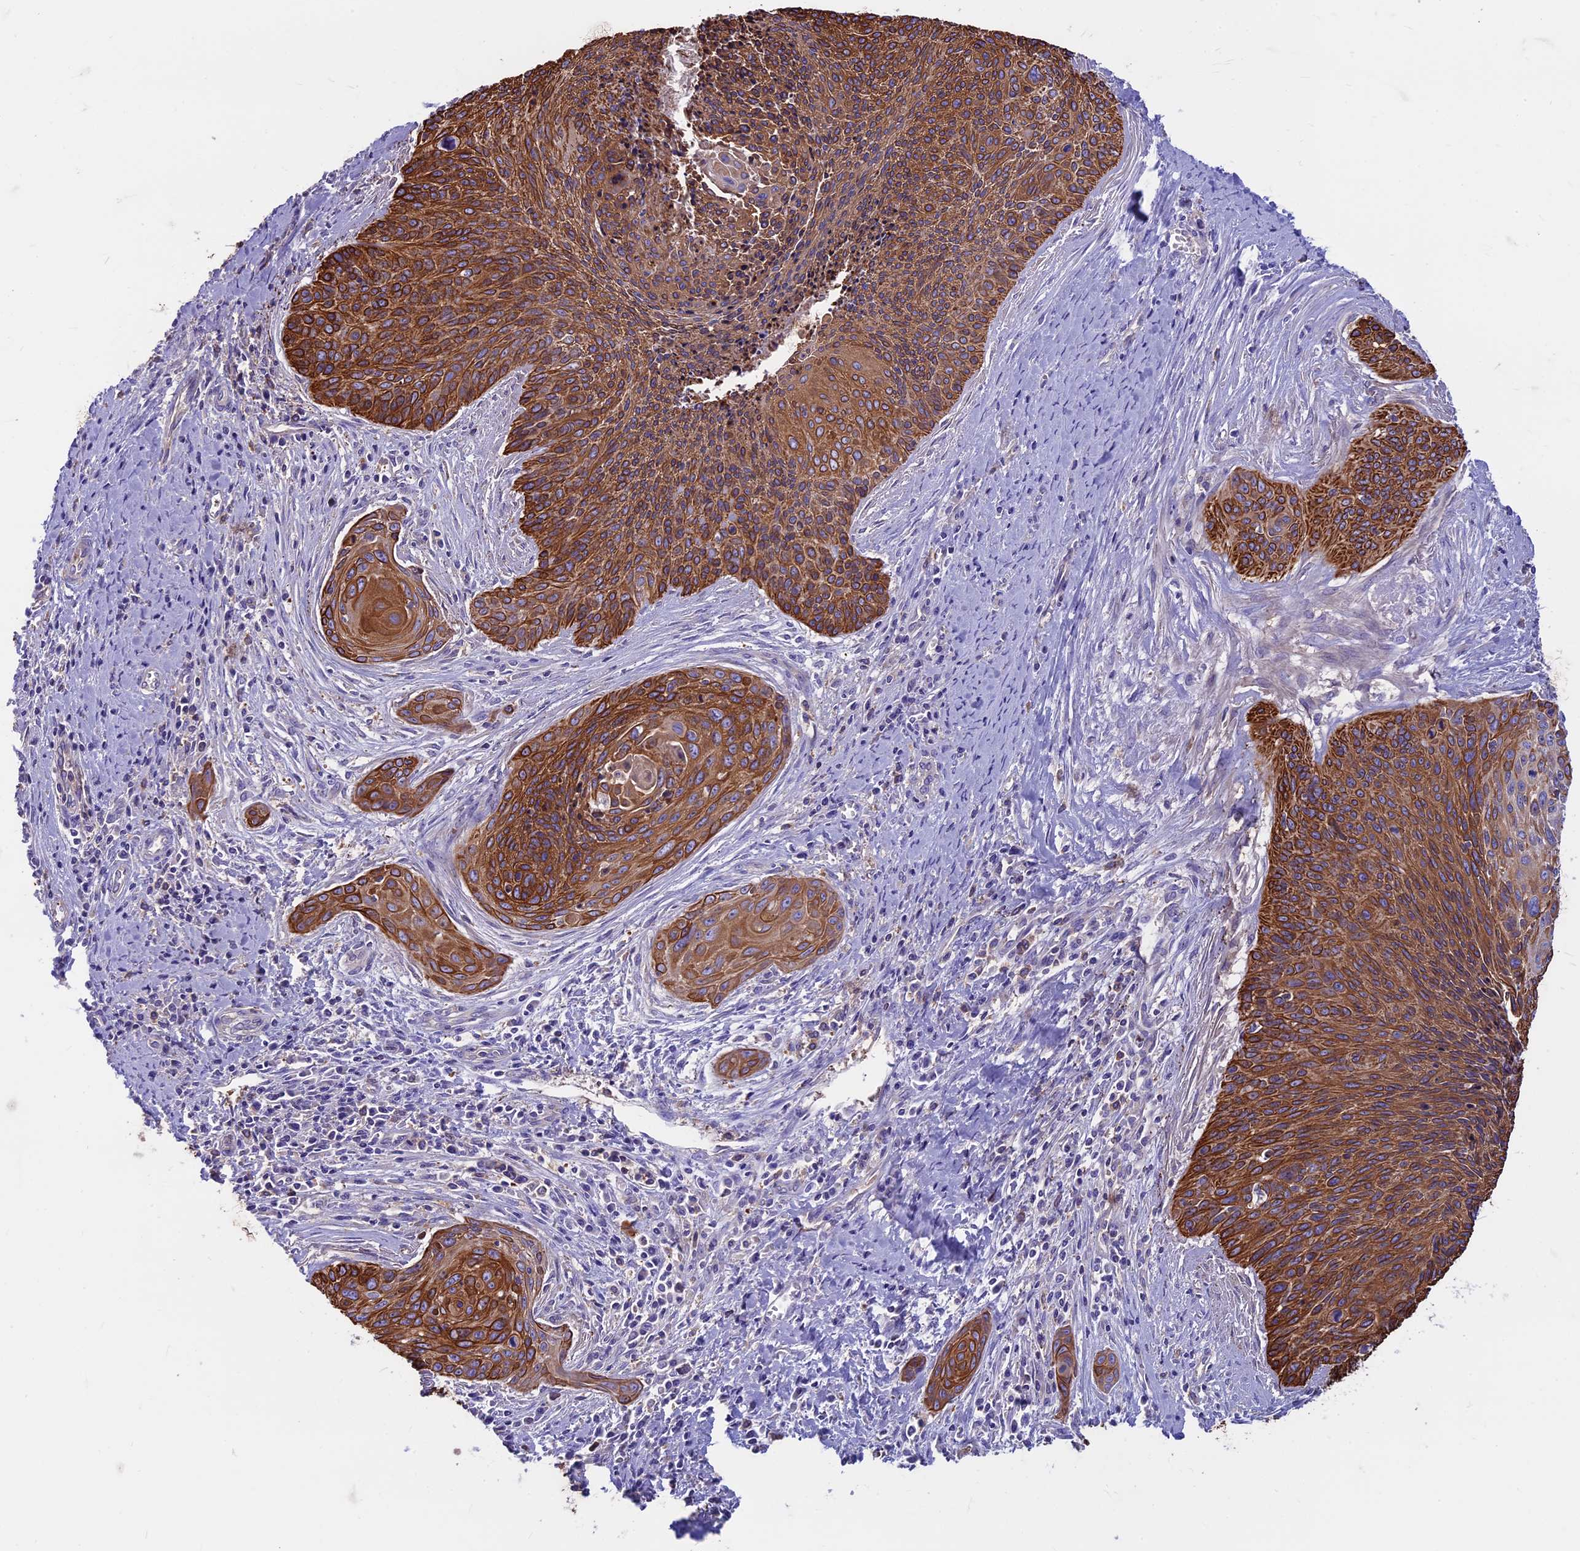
{"staining": {"intensity": "strong", "quantity": ">75%", "location": "cytoplasmic/membranous"}, "tissue": "cervical cancer", "cell_type": "Tumor cells", "image_type": "cancer", "snomed": [{"axis": "morphology", "description": "Squamous cell carcinoma, NOS"}, {"axis": "topography", "description": "Cervix"}], "caption": "Immunohistochemistry of cervical squamous cell carcinoma displays high levels of strong cytoplasmic/membranous expression in approximately >75% of tumor cells. Using DAB (3,3'-diaminobenzidine) (brown) and hematoxylin (blue) stains, captured at high magnification using brightfield microscopy.", "gene": "CDAN1", "patient": {"sex": "female", "age": 55}}